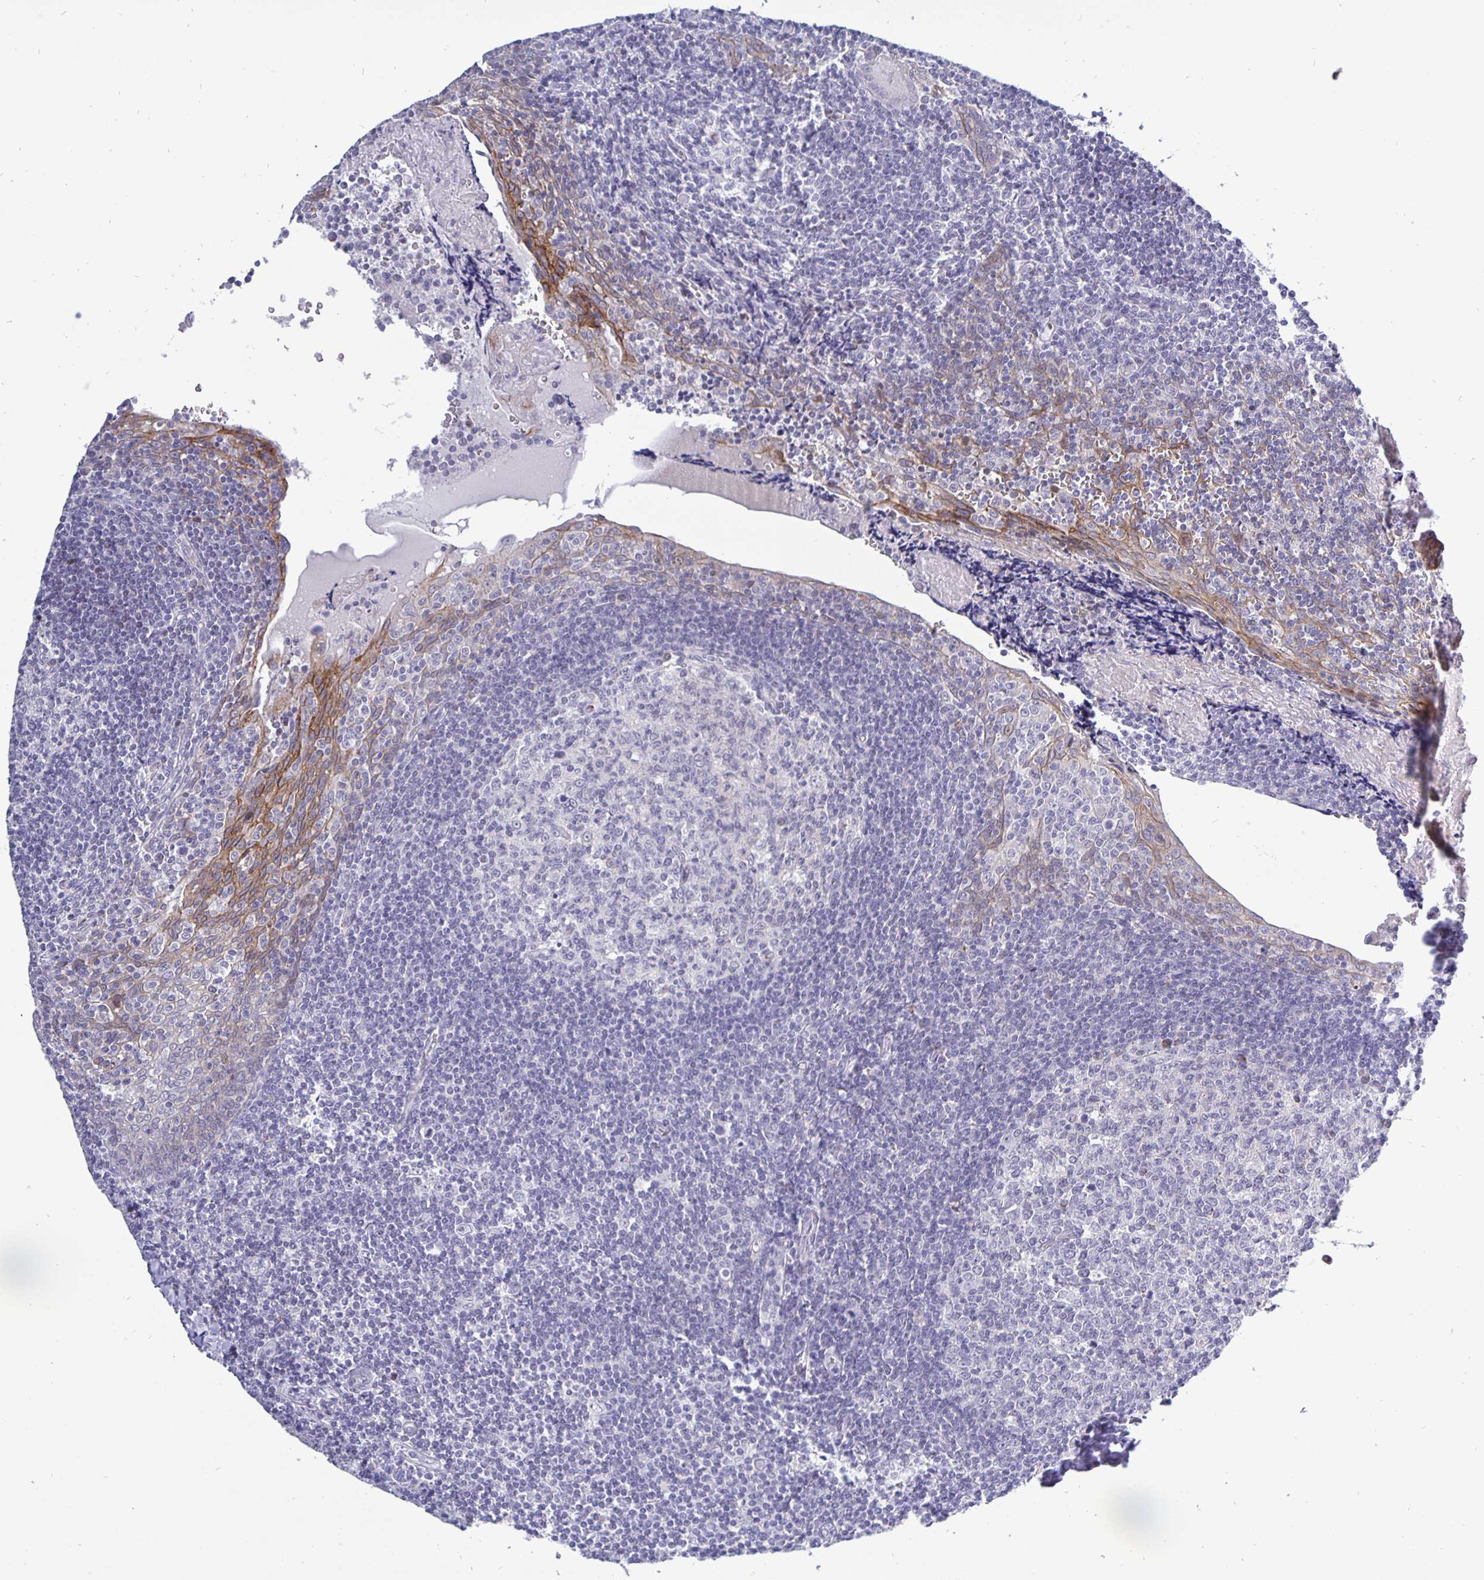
{"staining": {"intensity": "negative", "quantity": "none", "location": "none"}, "tissue": "tonsil", "cell_type": "Germinal center cells", "image_type": "normal", "snomed": [{"axis": "morphology", "description": "Normal tissue, NOS"}, {"axis": "morphology", "description": "Inflammation, NOS"}, {"axis": "topography", "description": "Tonsil"}], "caption": "Immunohistochemical staining of benign human tonsil reveals no significant staining in germinal center cells.", "gene": "ERBB2", "patient": {"sex": "female", "age": 31}}